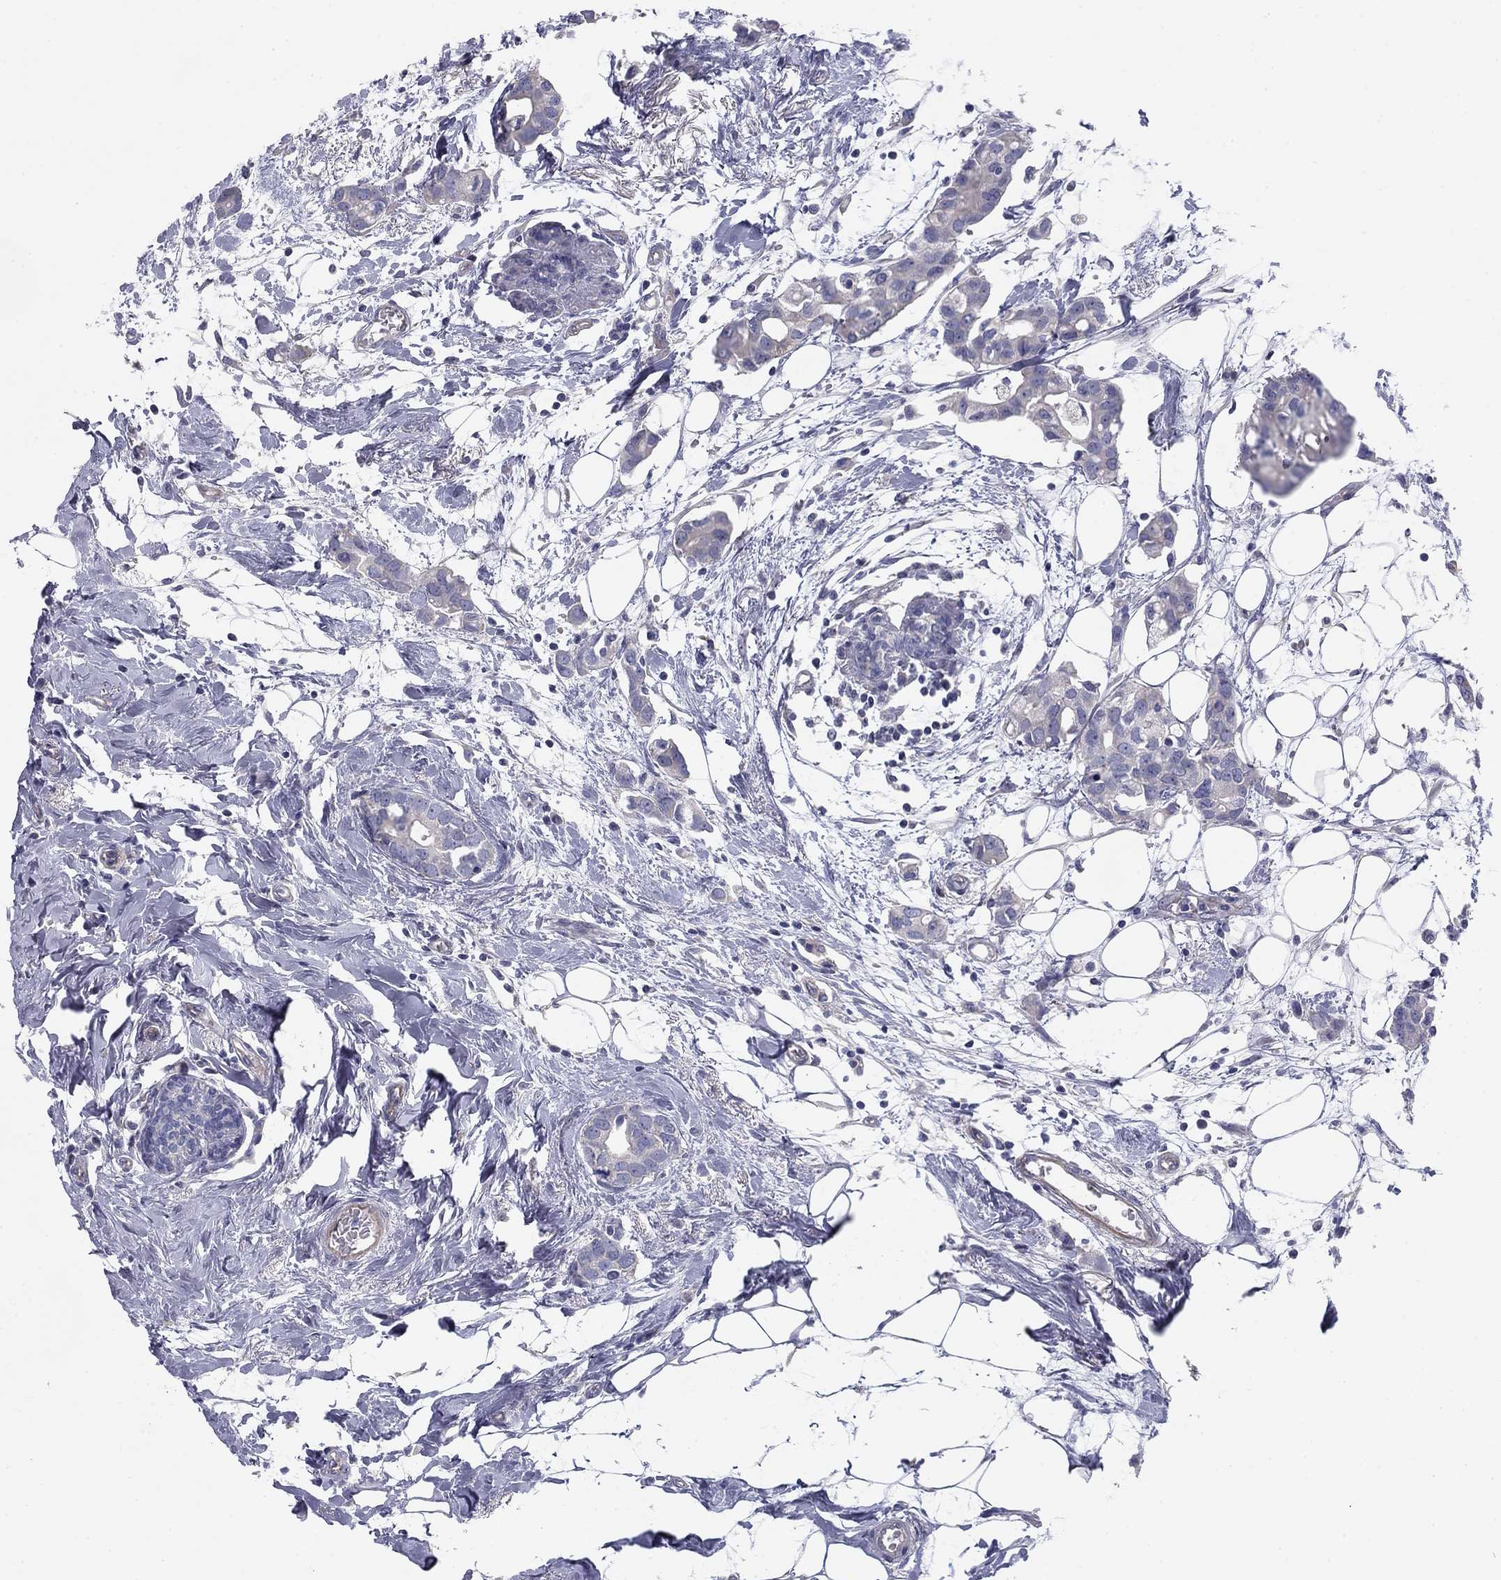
{"staining": {"intensity": "negative", "quantity": "none", "location": "none"}, "tissue": "breast cancer", "cell_type": "Tumor cells", "image_type": "cancer", "snomed": [{"axis": "morphology", "description": "Duct carcinoma"}, {"axis": "topography", "description": "Breast"}], "caption": "A micrograph of breast intraductal carcinoma stained for a protein shows no brown staining in tumor cells. (DAB IHC visualized using brightfield microscopy, high magnification).", "gene": "SEPTIN3", "patient": {"sex": "female", "age": 83}}